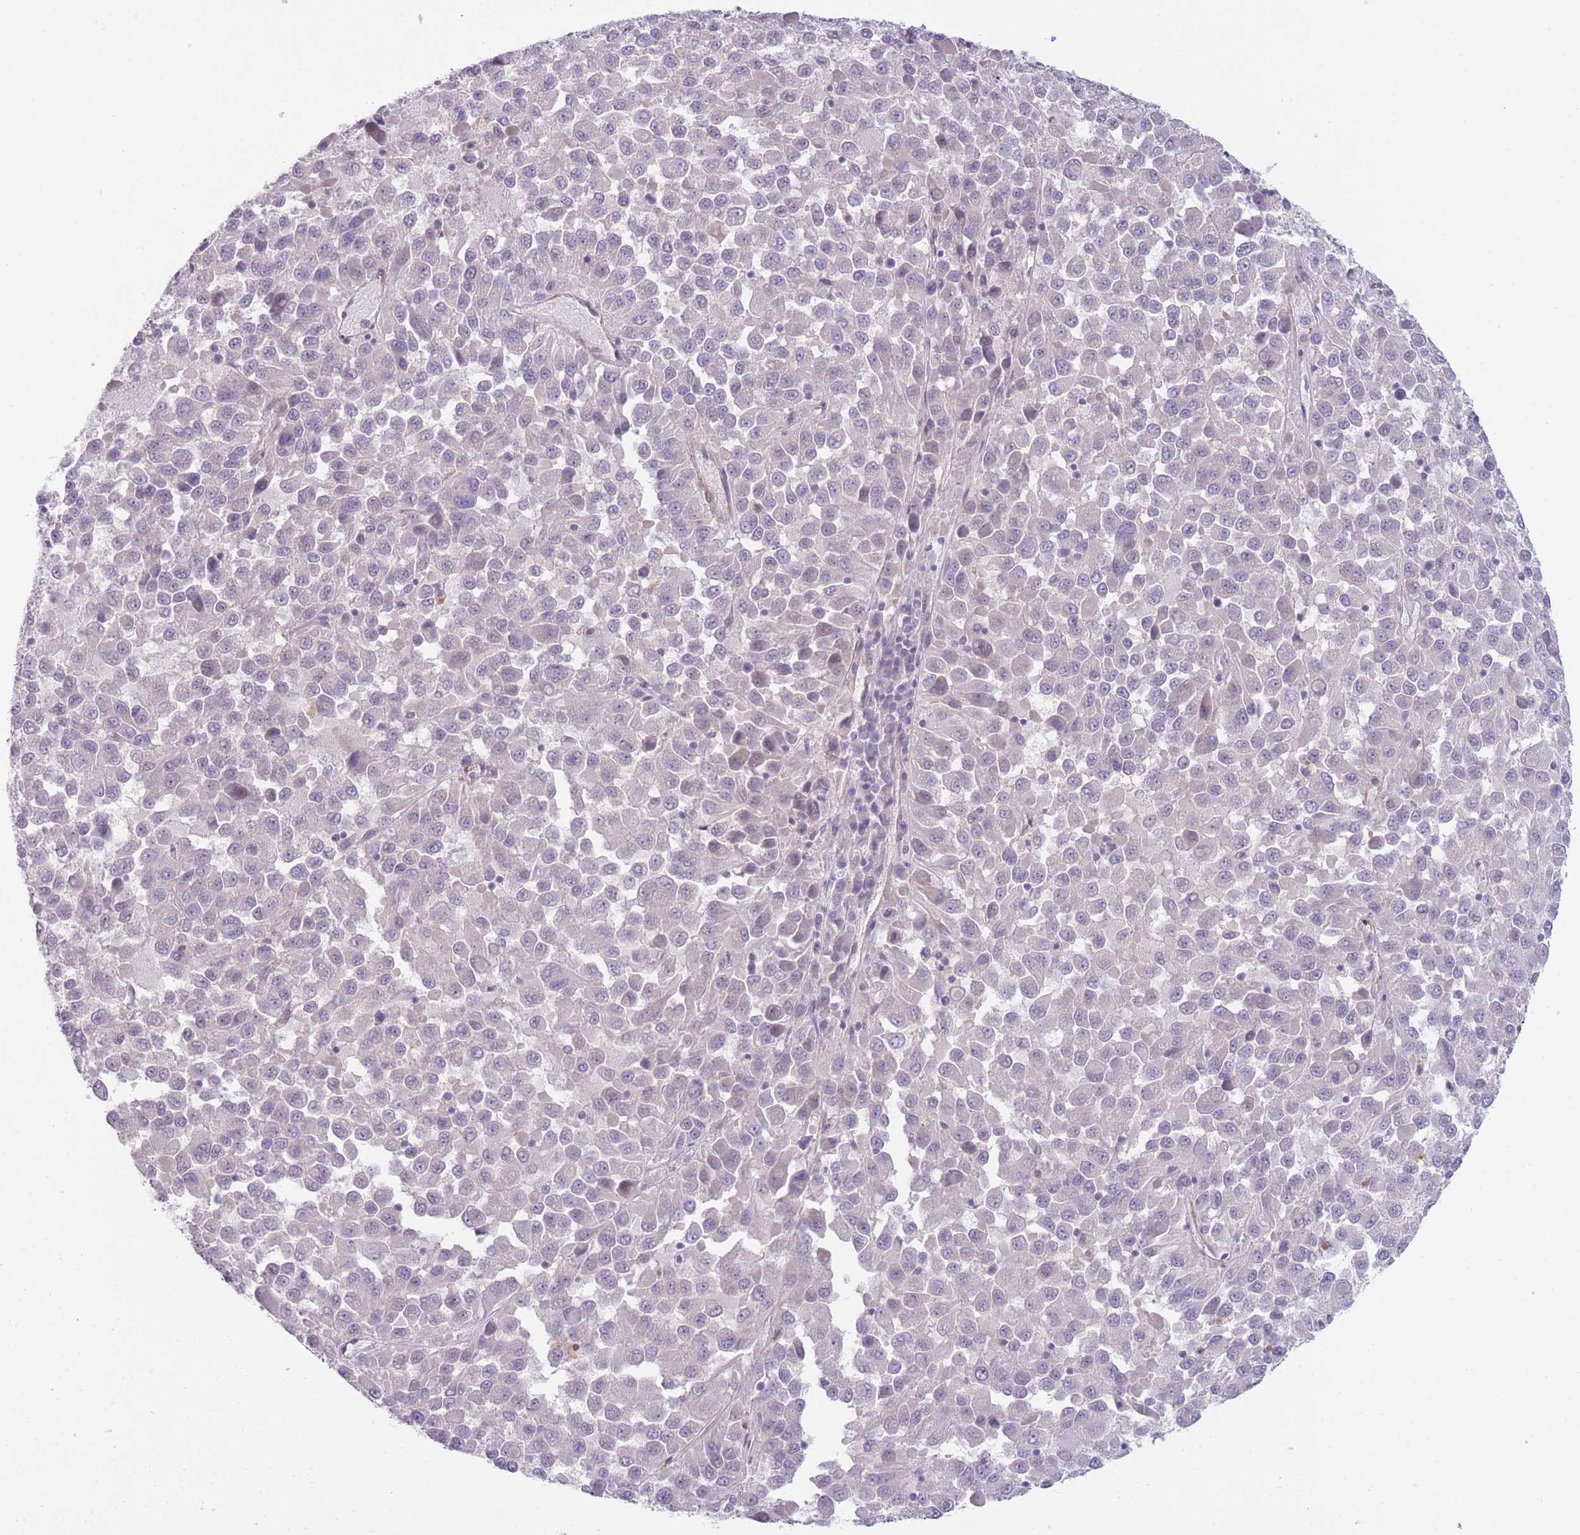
{"staining": {"intensity": "negative", "quantity": "none", "location": "none"}, "tissue": "melanoma", "cell_type": "Tumor cells", "image_type": "cancer", "snomed": [{"axis": "morphology", "description": "Malignant melanoma, Metastatic site"}, {"axis": "topography", "description": "Lung"}], "caption": "High power microscopy image of an IHC image of malignant melanoma (metastatic site), revealing no significant expression in tumor cells. (DAB (3,3'-diaminobenzidine) IHC visualized using brightfield microscopy, high magnification).", "gene": "QTRT1", "patient": {"sex": "male", "age": 64}}